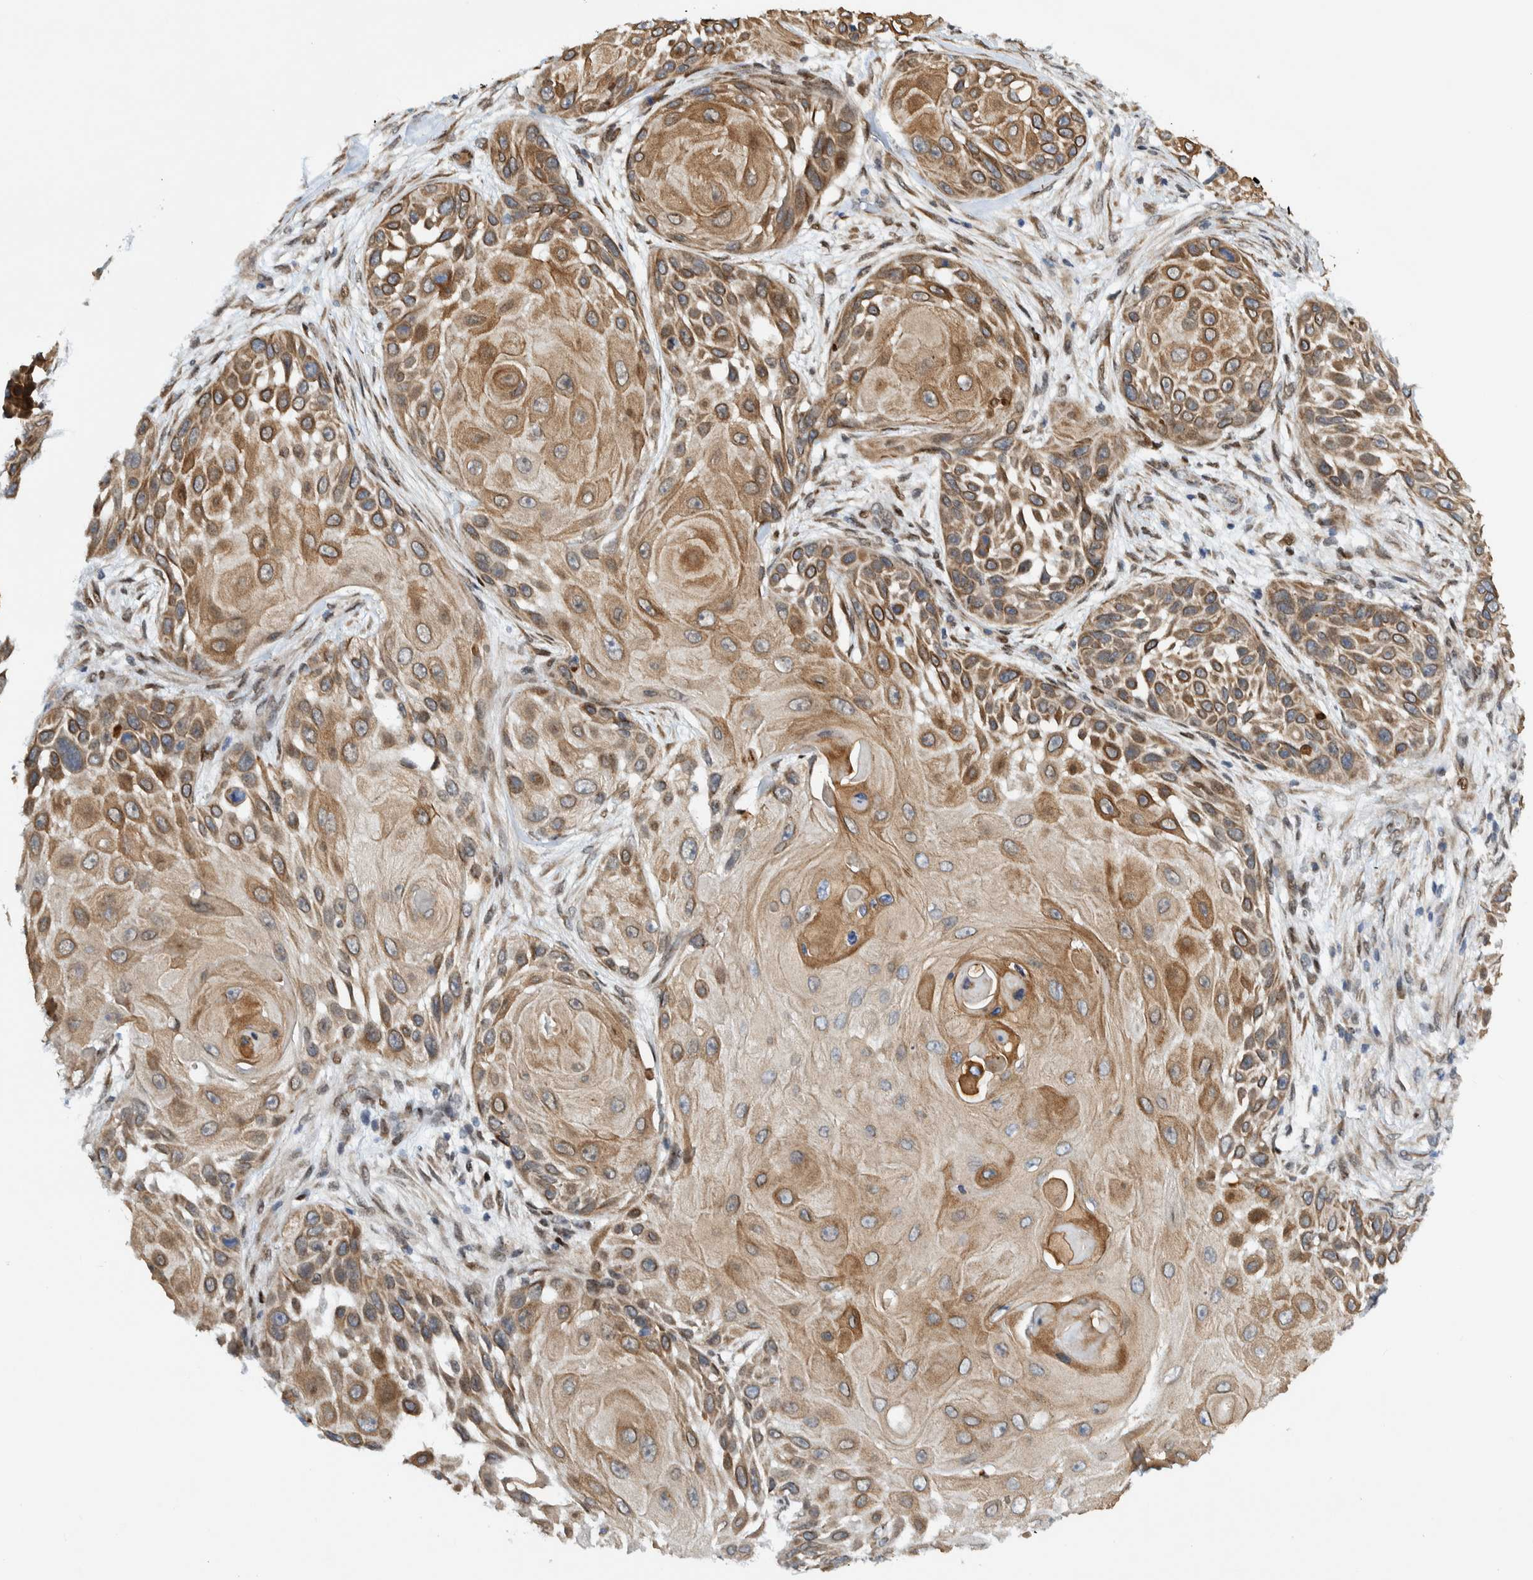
{"staining": {"intensity": "moderate", "quantity": ">75%", "location": "cytoplasmic/membranous"}, "tissue": "skin cancer", "cell_type": "Tumor cells", "image_type": "cancer", "snomed": [{"axis": "morphology", "description": "Squamous cell carcinoma, NOS"}, {"axis": "topography", "description": "Skin"}], "caption": "This image demonstrates immunohistochemistry (IHC) staining of human skin cancer (squamous cell carcinoma), with medium moderate cytoplasmic/membranous positivity in about >75% of tumor cells.", "gene": "CCDC57", "patient": {"sex": "female", "age": 44}}